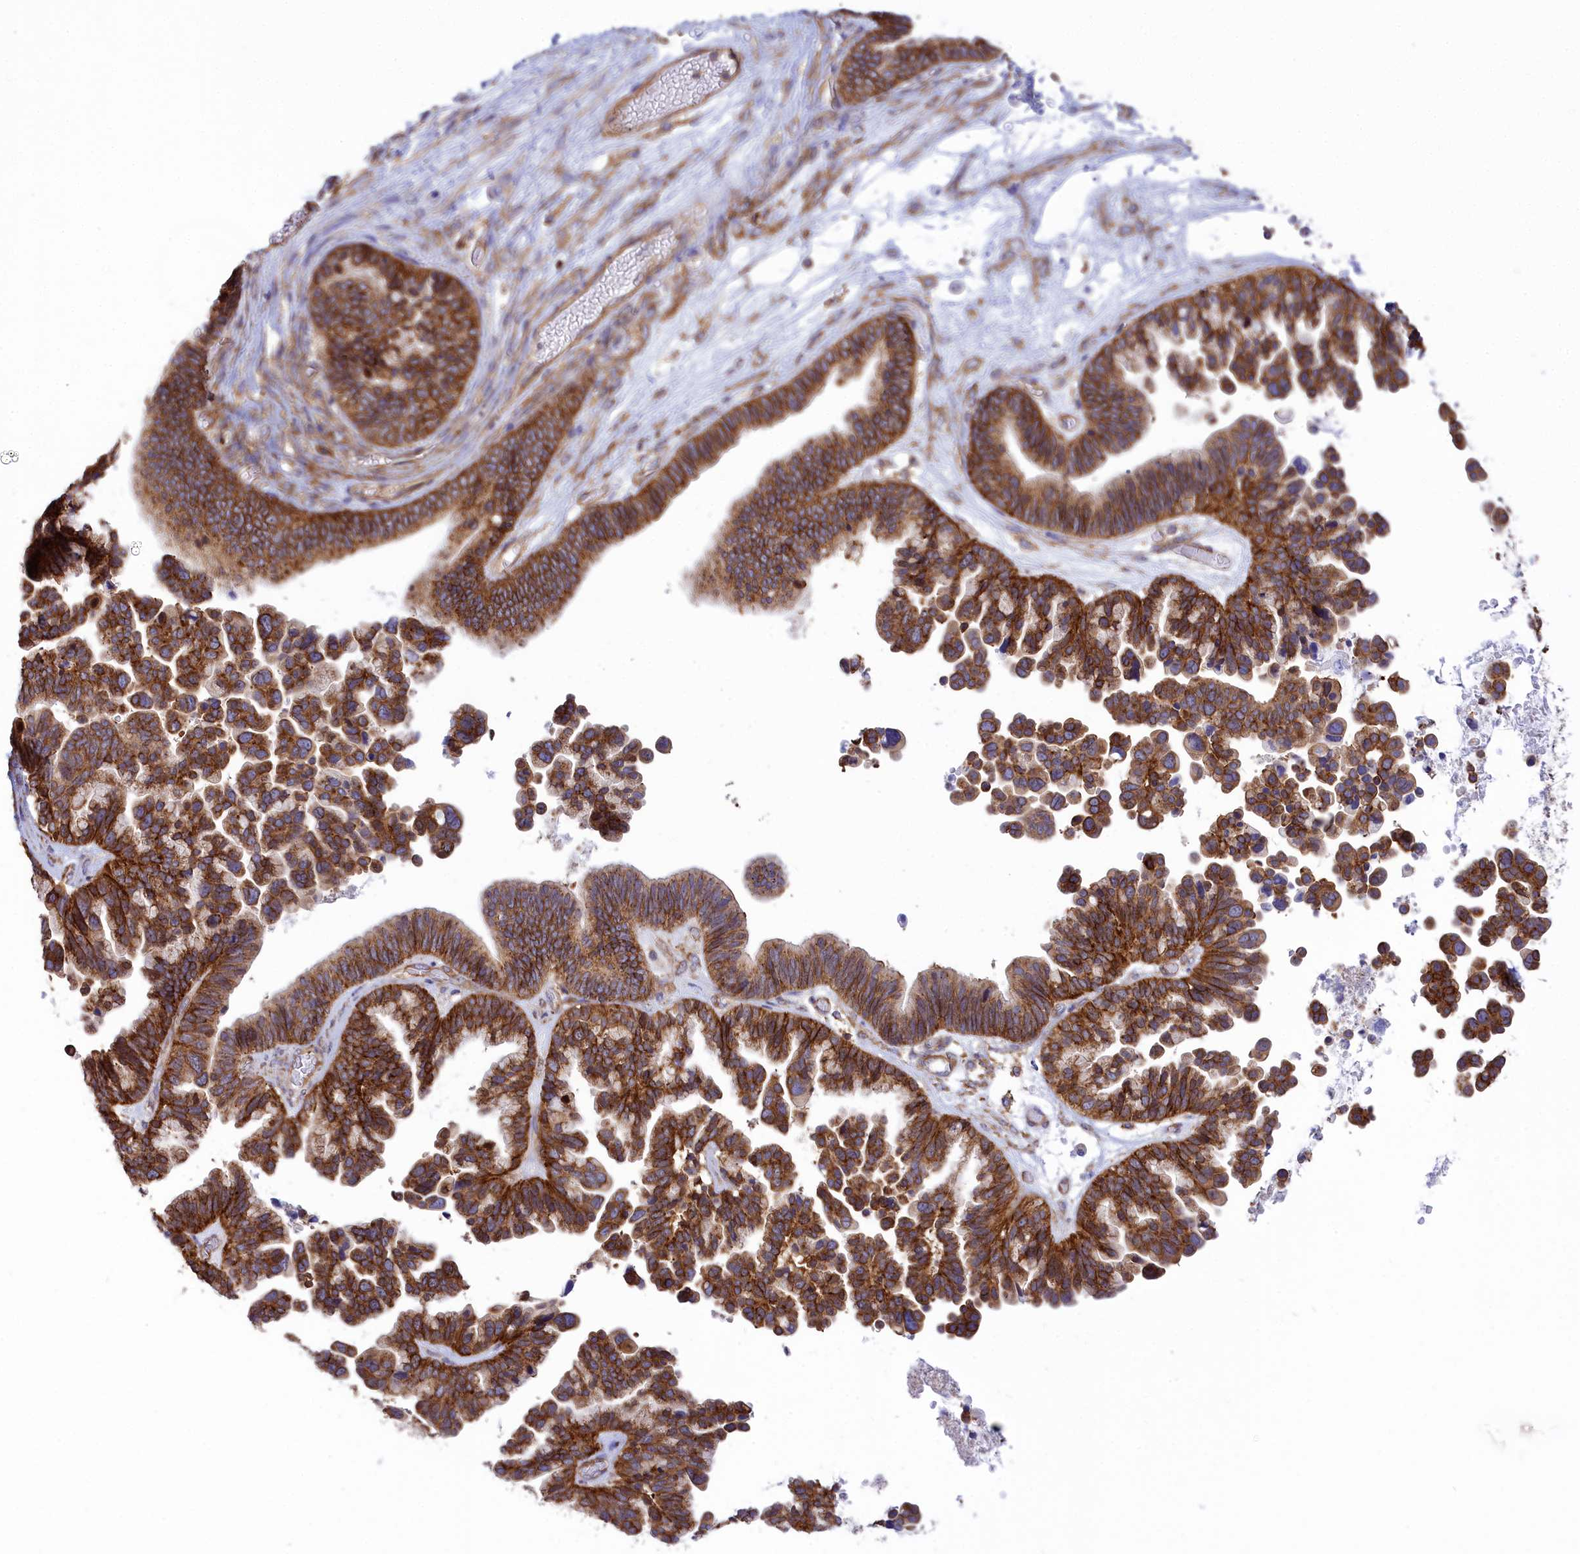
{"staining": {"intensity": "strong", "quantity": ">75%", "location": "cytoplasmic/membranous"}, "tissue": "ovarian cancer", "cell_type": "Tumor cells", "image_type": "cancer", "snomed": [{"axis": "morphology", "description": "Cystadenocarcinoma, serous, NOS"}, {"axis": "topography", "description": "Ovary"}], "caption": "Strong cytoplasmic/membranous protein staining is appreciated in approximately >75% of tumor cells in serous cystadenocarcinoma (ovarian).", "gene": "SEPTIN9", "patient": {"sex": "female", "age": 56}}